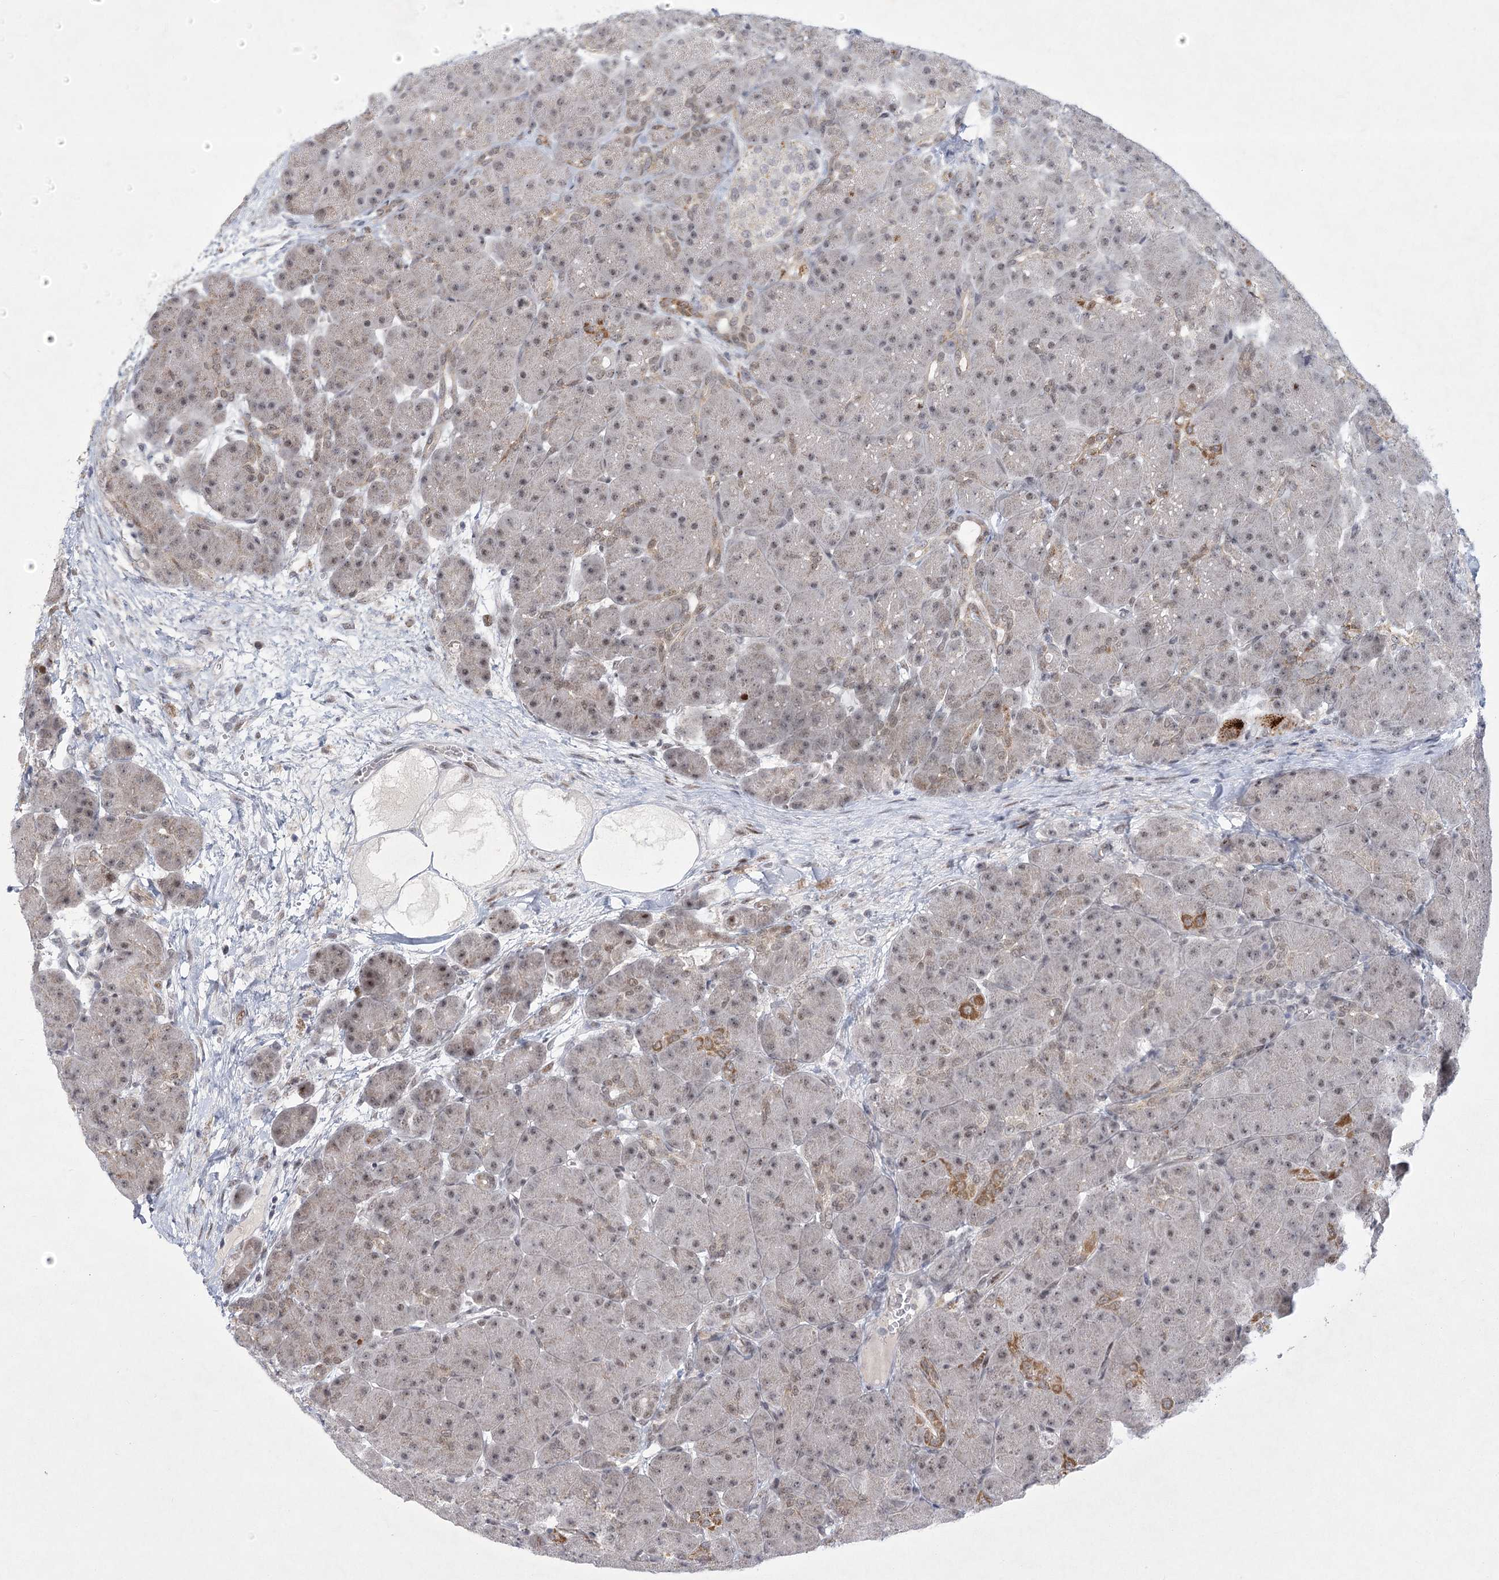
{"staining": {"intensity": "weak", "quantity": "25%-75%", "location": "cytoplasmic/membranous,nuclear"}, "tissue": "pancreas", "cell_type": "Exocrine glandular cells", "image_type": "normal", "snomed": [{"axis": "morphology", "description": "Normal tissue, NOS"}, {"axis": "topography", "description": "Pancreas"}], "caption": "Pancreas stained with a brown dye demonstrates weak cytoplasmic/membranous,nuclear positive expression in approximately 25%-75% of exocrine glandular cells.", "gene": "CIB4", "patient": {"sex": "male", "age": 66}}